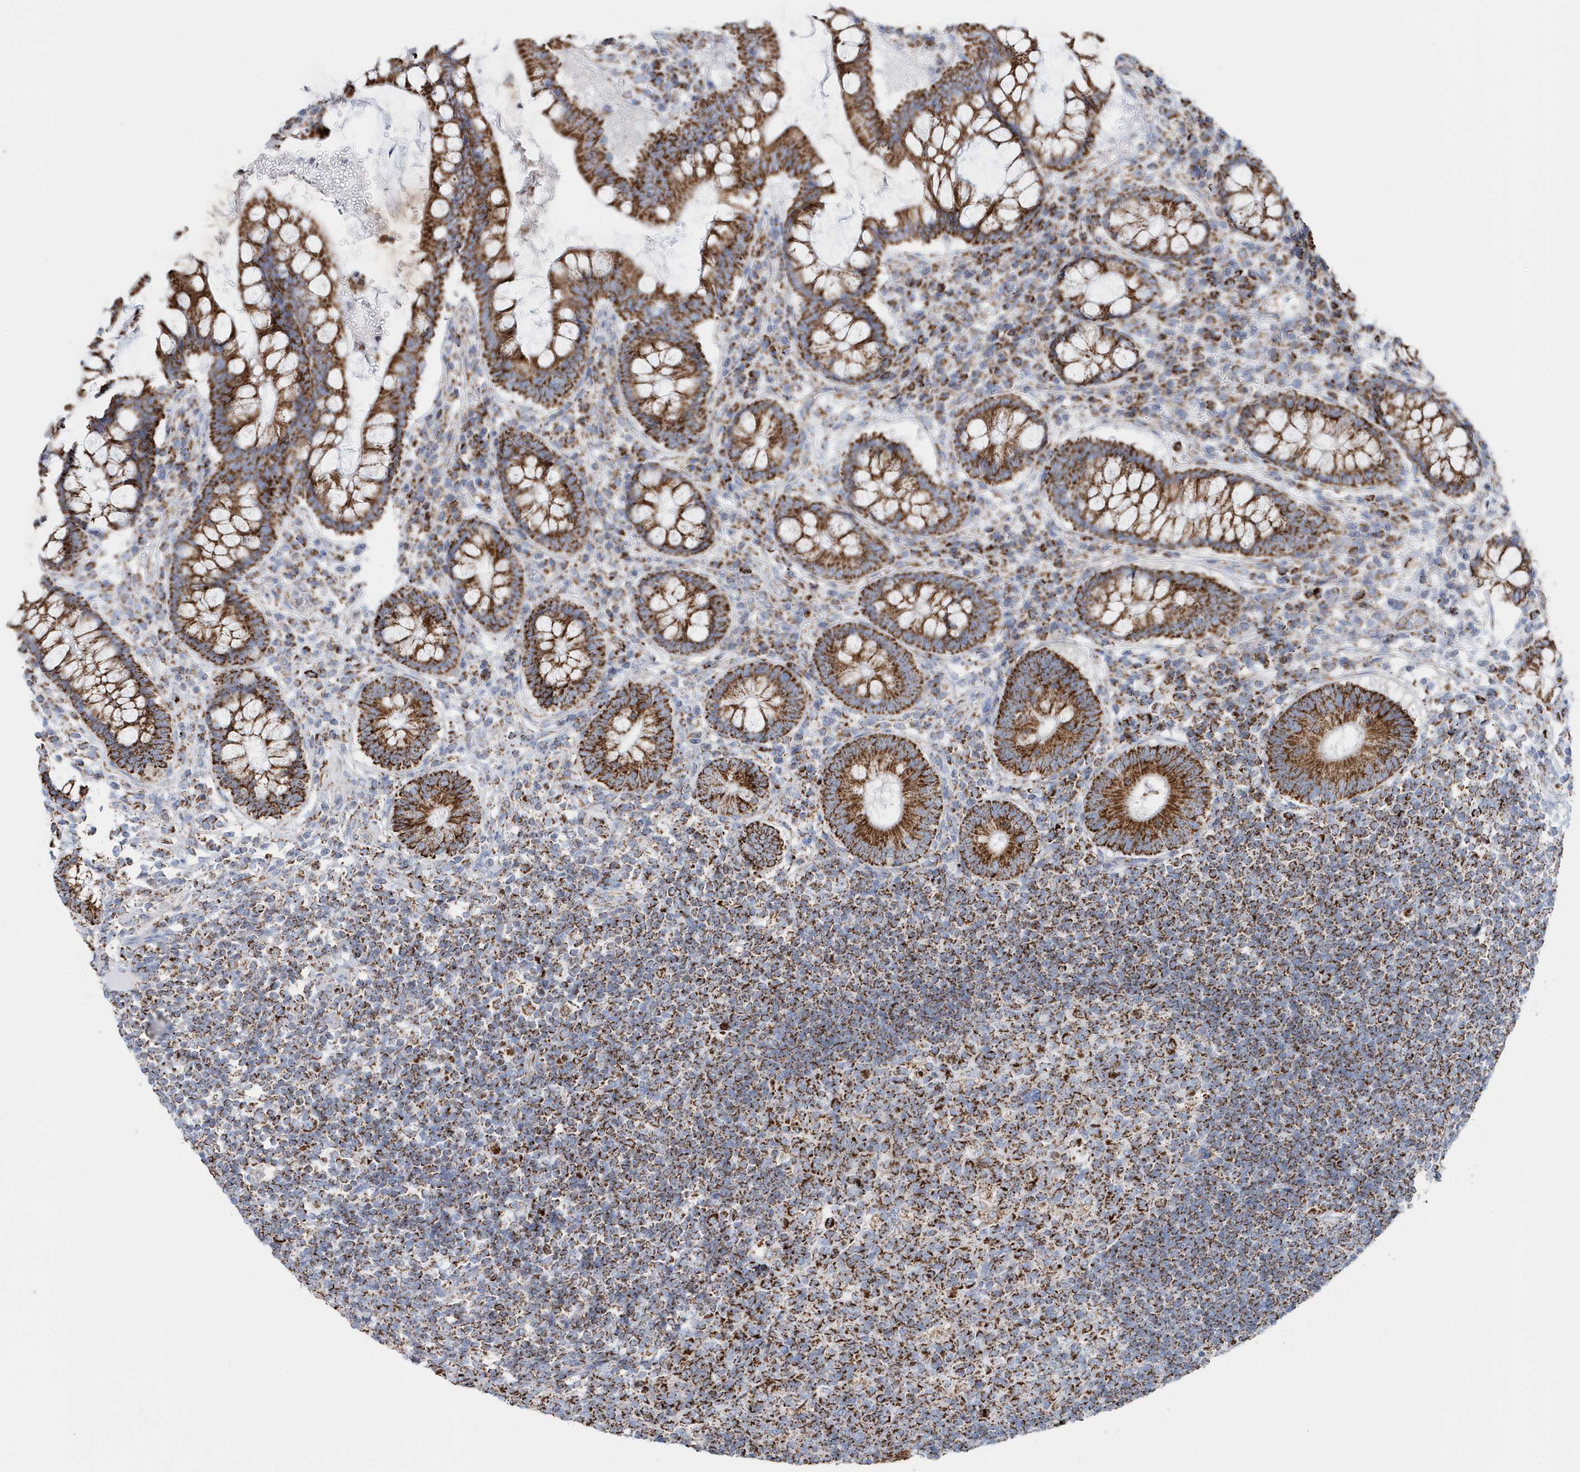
{"staining": {"intensity": "negative", "quantity": "none", "location": "none"}, "tissue": "colon", "cell_type": "Endothelial cells", "image_type": "normal", "snomed": [{"axis": "morphology", "description": "Normal tissue, NOS"}, {"axis": "topography", "description": "Colon"}], "caption": "A high-resolution image shows immunohistochemistry (IHC) staining of unremarkable colon, which displays no significant staining in endothelial cells. (Immunohistochemistry (ihc), brightfield microscopy, high magnification).", "gene": "TMCO6", "patient": {"sex": "female", "age": 79}}